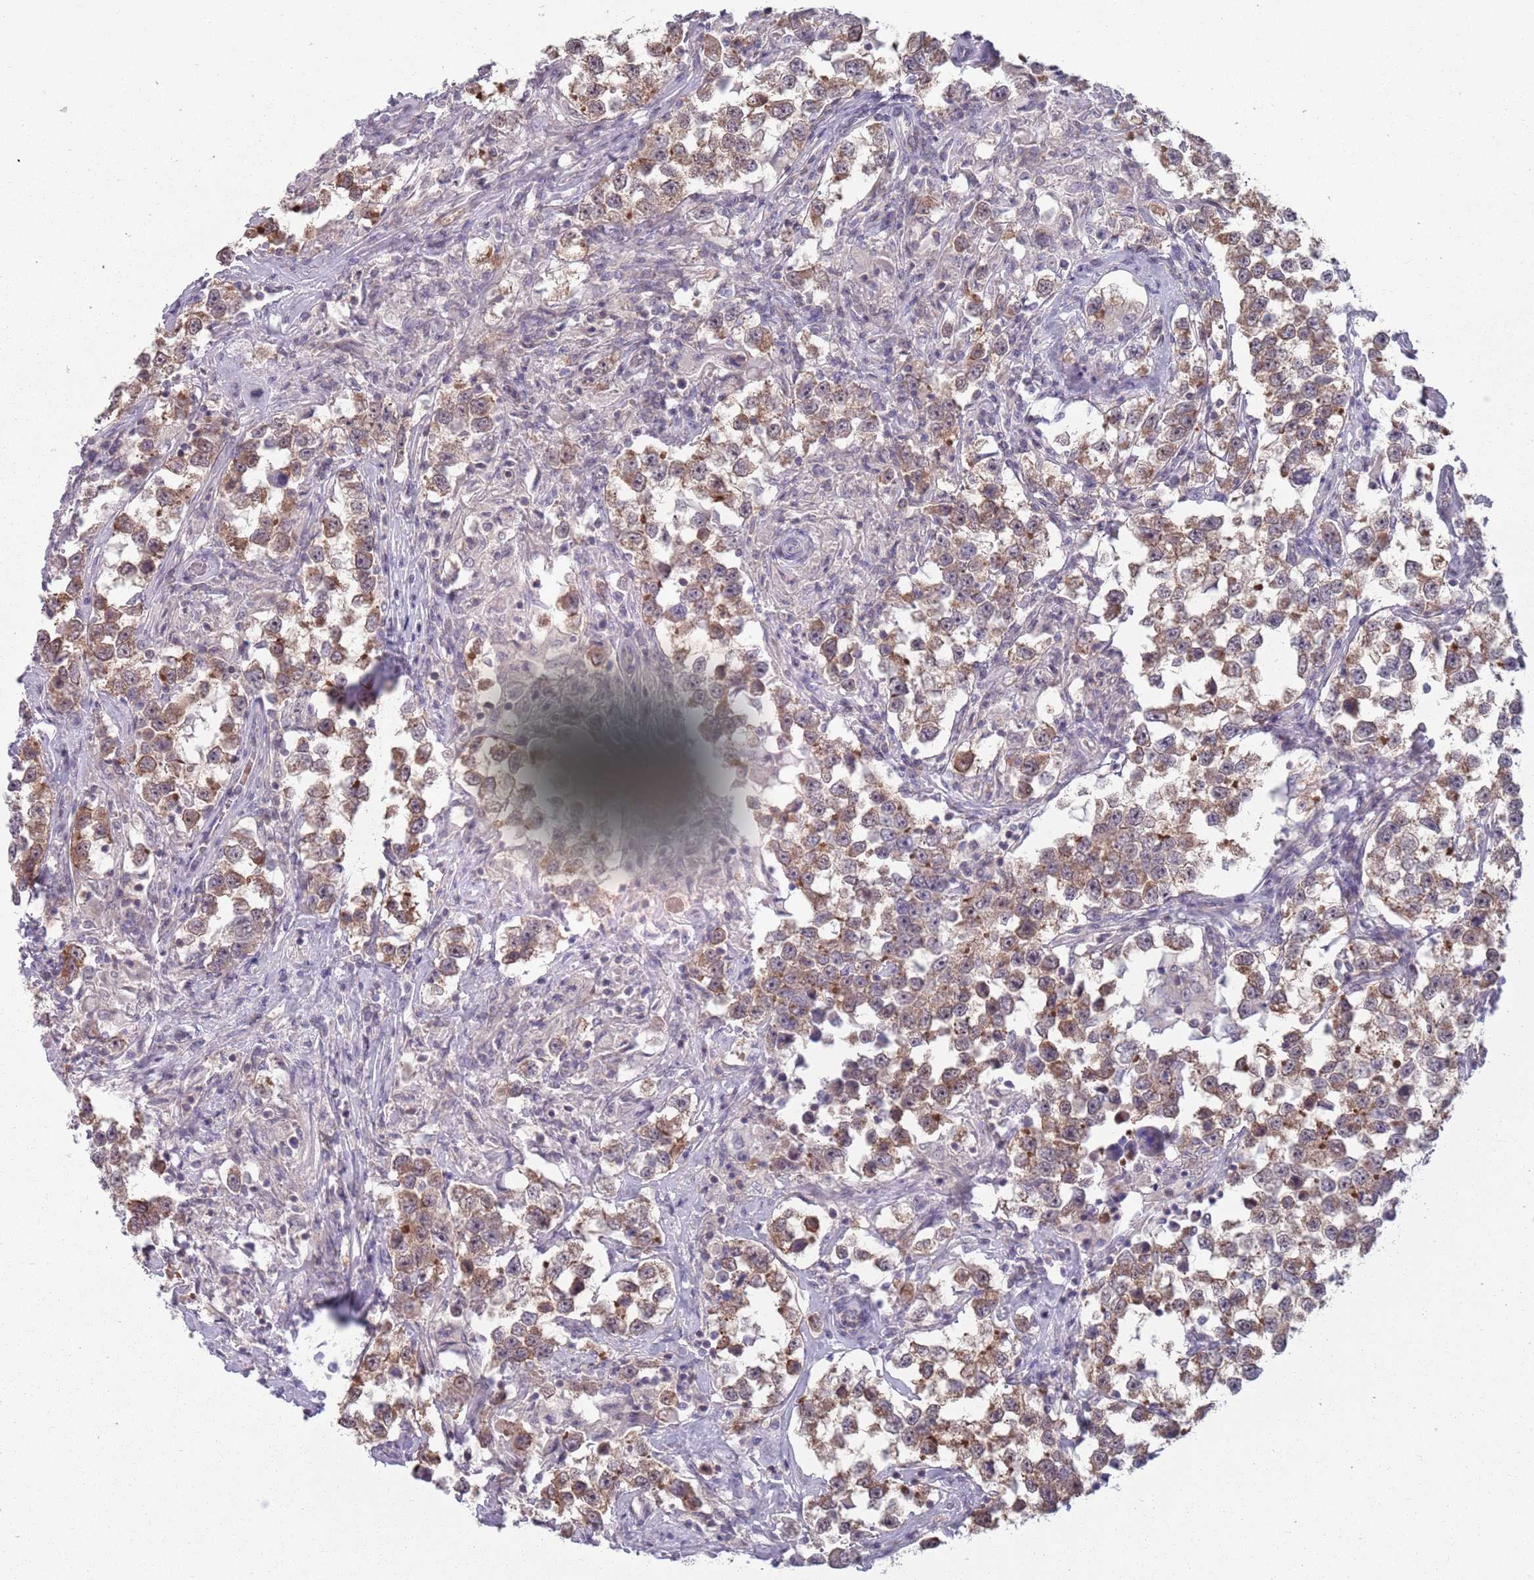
{"staining": {"intensity": "moderate", "quantity": ">75%", "location": "cytoplasmic/membranous"}, "tissue": "testis cancer", "cell_type": "Tumor cells", "image_type": "cancer", "snomed": [{"axis": "morphology", "description": "Seminoma, NOS"}, {"axis": "topography", "description": "Testis"}], "caption": "Moderate cytoplasmic/membranous expression is present in about >75% of tumor cells in testis seminoma.", "gene": "CLNS1A", "patient": {"sex": "male", "age": 46}}